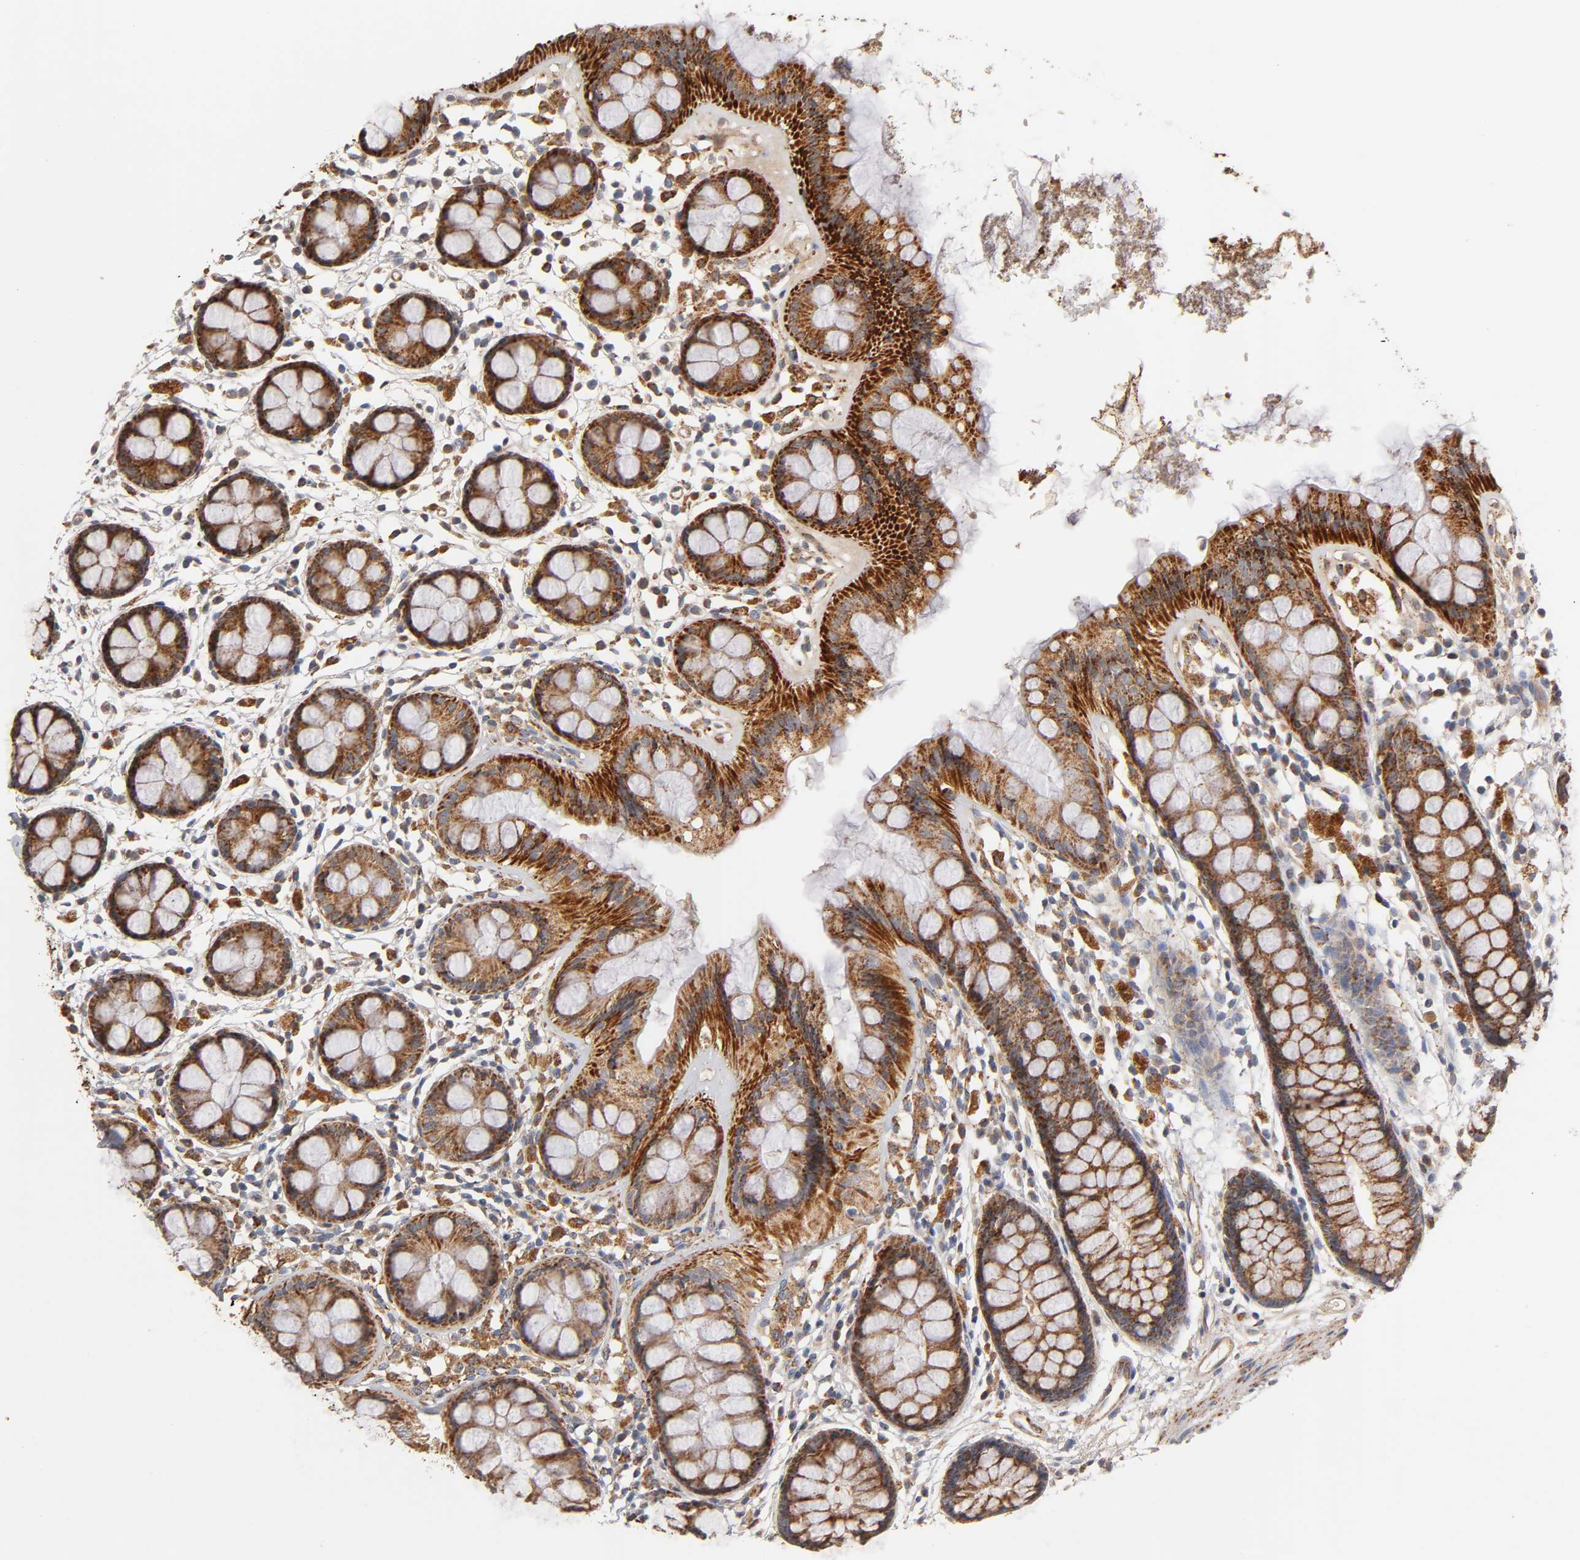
{"staining": {"intensity": "strong", "quantity": ">75%", "location": "cytoplasmic/membranous"}, "tissue": "rectum", "cell_type": "Glandular cells", "image_type": "normal", "snomed": [{"axis": "morphology", "description": "Normal tissue, NOS"}, {"axis": "topography", "description": "Rectum"}], "caption": "A brown stain labels strong cytoplasmic/membranous staining of a protein in glandular cells of unremarkable human rectum. The staining is performed using DAB brown chromogen to label protein expression. The nuclei are counter-stained blue using hematoxylin.", "gene": "ISG15", "patient": {"sex": "female", "age": 66}}